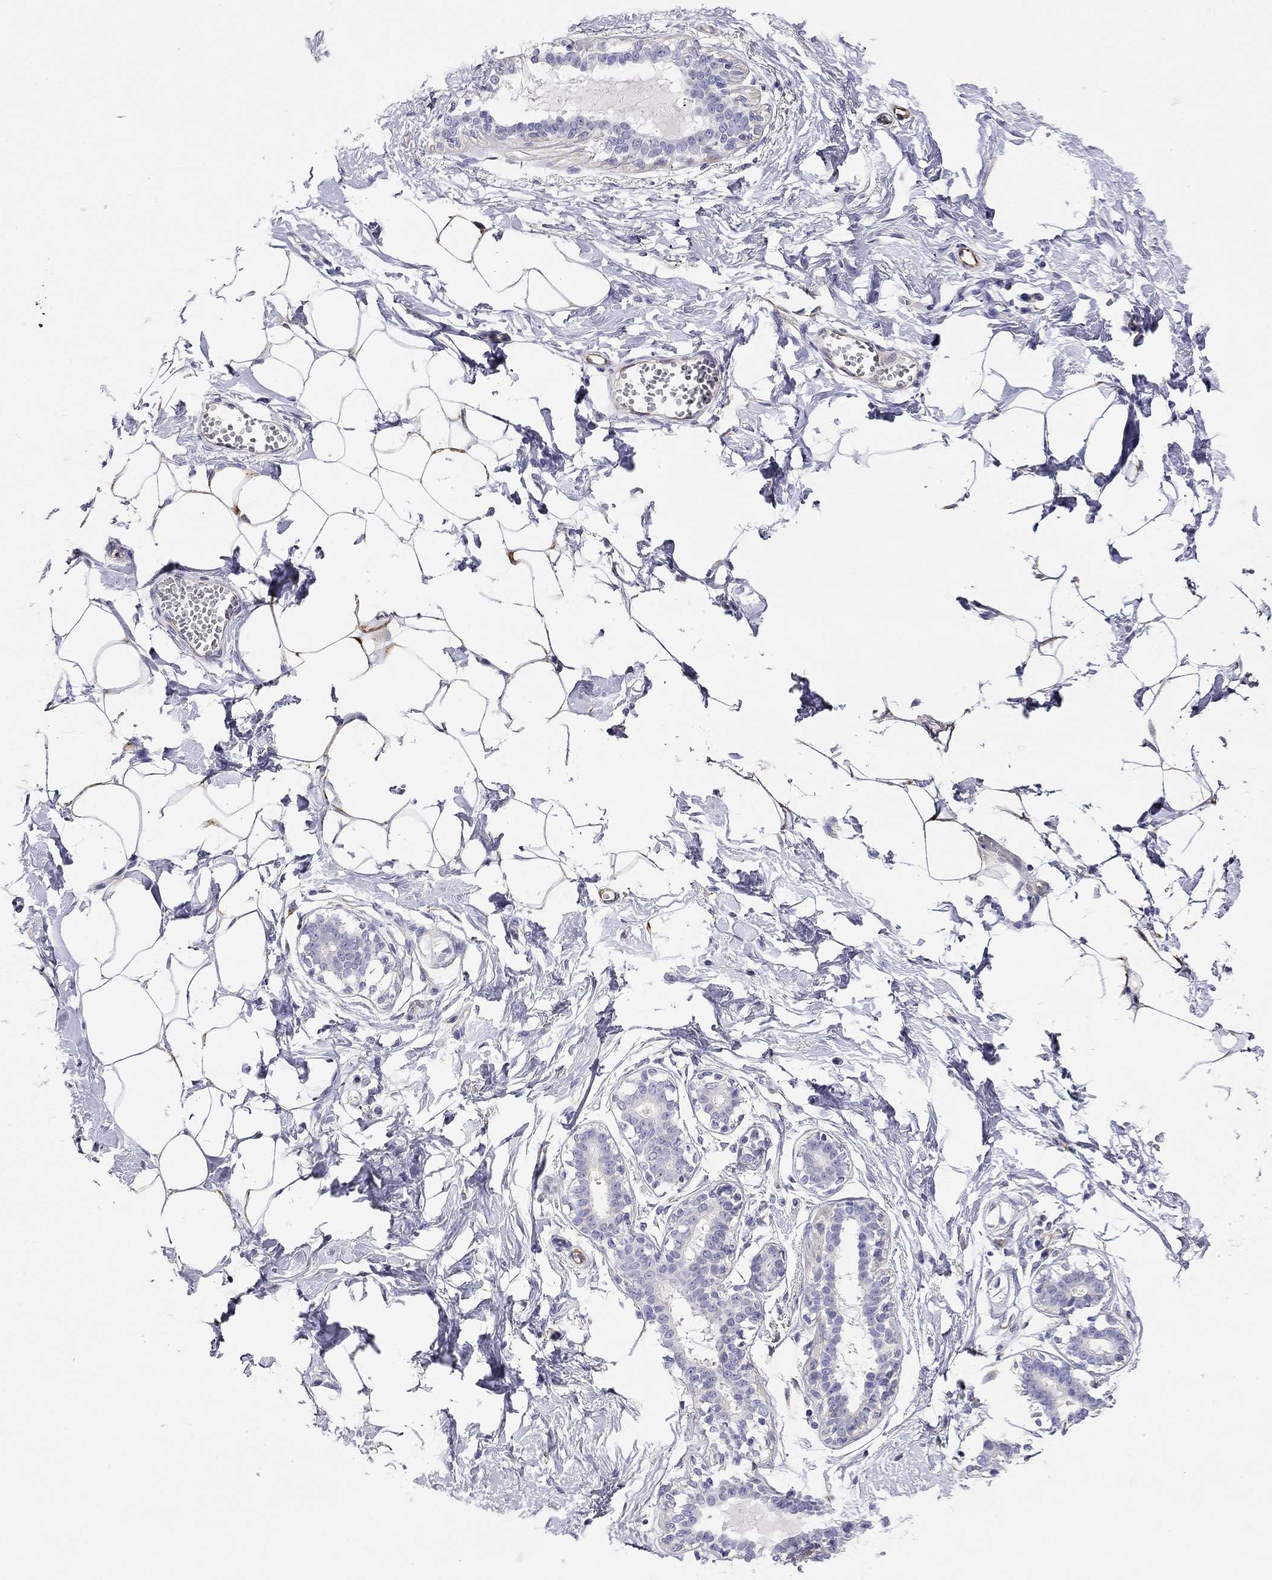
{"staining": {"intensity": "negative", "quantity": "none", "location": "none"}, "tissue": "breast", "cell_type": "Adipocytes", "image_type": "normal", "snomed": [{"axis": "morphology", "description": "Normal tissue, NOS"}, {"axis": "morphology", "description": "Lobular carcinoma, in situ"}, {"axis": "topography", "description": "Breast"}], "caption": "Adipocytes show no significant protein positivity in benign breast.", "gene": "RTL1", "patient": {"sex": "female", "age": 35}}